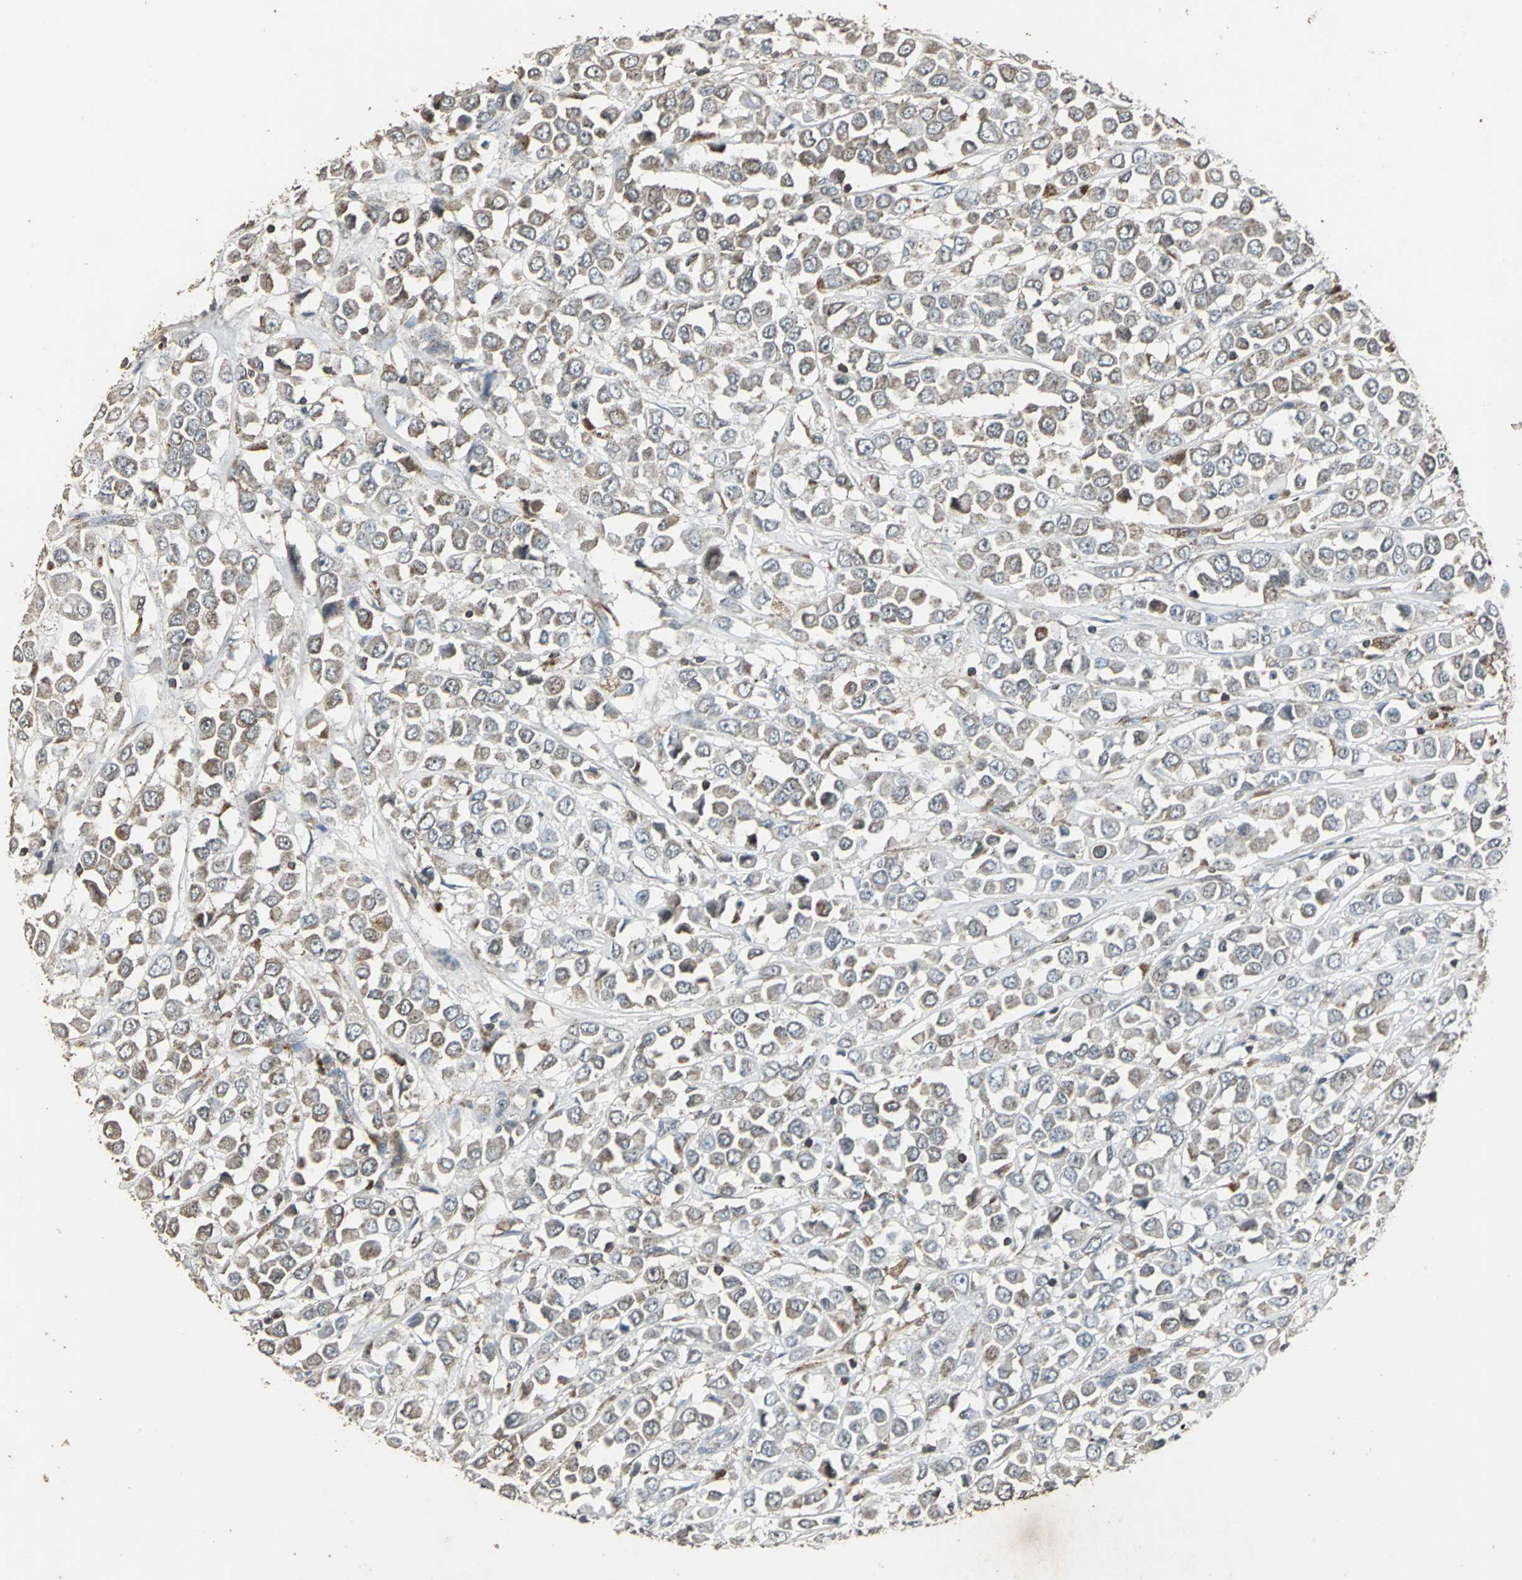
{"staining": {"intensity": "weak", "quantity": "25%-75%", "location": "cytoplasmic/membranous"}, "tissue": "breast cancer", "cell_type": "Tumor cells", "image_type": "cancer", "snomed": [{"axis": "morphology", "description": "Duct carcinoma"}, {"axis": "topography", "description": "Breast"}], "caption": "Protein positivity by IHC displays weak cytoplasmic/membranous staining in about 25%-75% of tumor cells in infiltrating ductal carcinoma (breast).", "gene": "DNAJB4", "patient": {"sex": "female", "age": 61}}